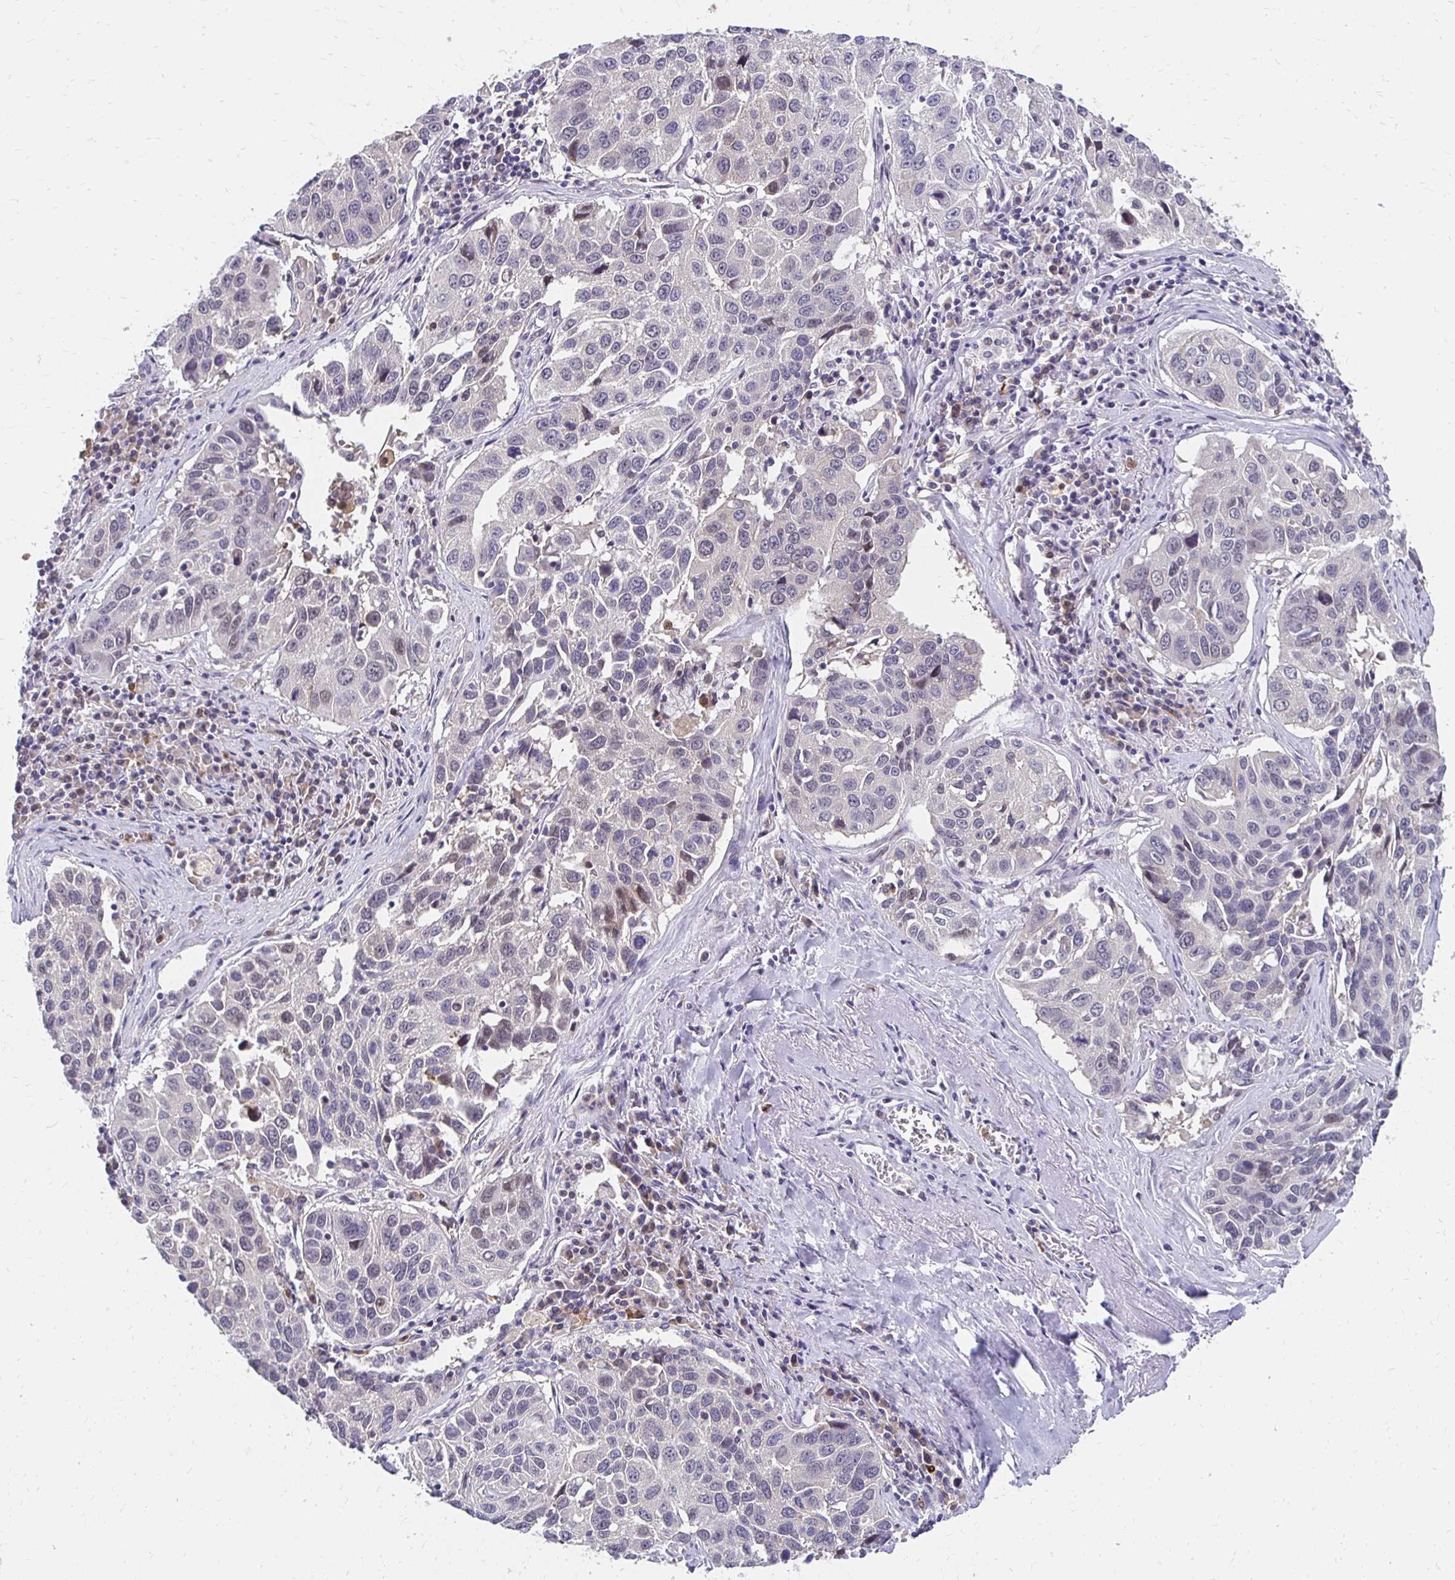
{"staining": {"intensity": "negative", "quantity": "none", "location": "none"}, "tissue": "lung cancer", "cell_type": "Tumor cells", "image_type": "cancer", "snomed": [{"axis": "morphology", "description": "Squamous cell carcinoma, NOS"}, {"axis": "topography", "description": "Lung"}], "caption": "A high-resolution image shows IHC staining of lung squamous cell carcinoma, which shows no significant positivity in tumor cells. (Stains: DAB IHC with hematoxylin counter stain, Microscopy: brightfield microscopy at high magnification).", "gene": "PADI2", "patient": {"sex": "female", "age": 61}}